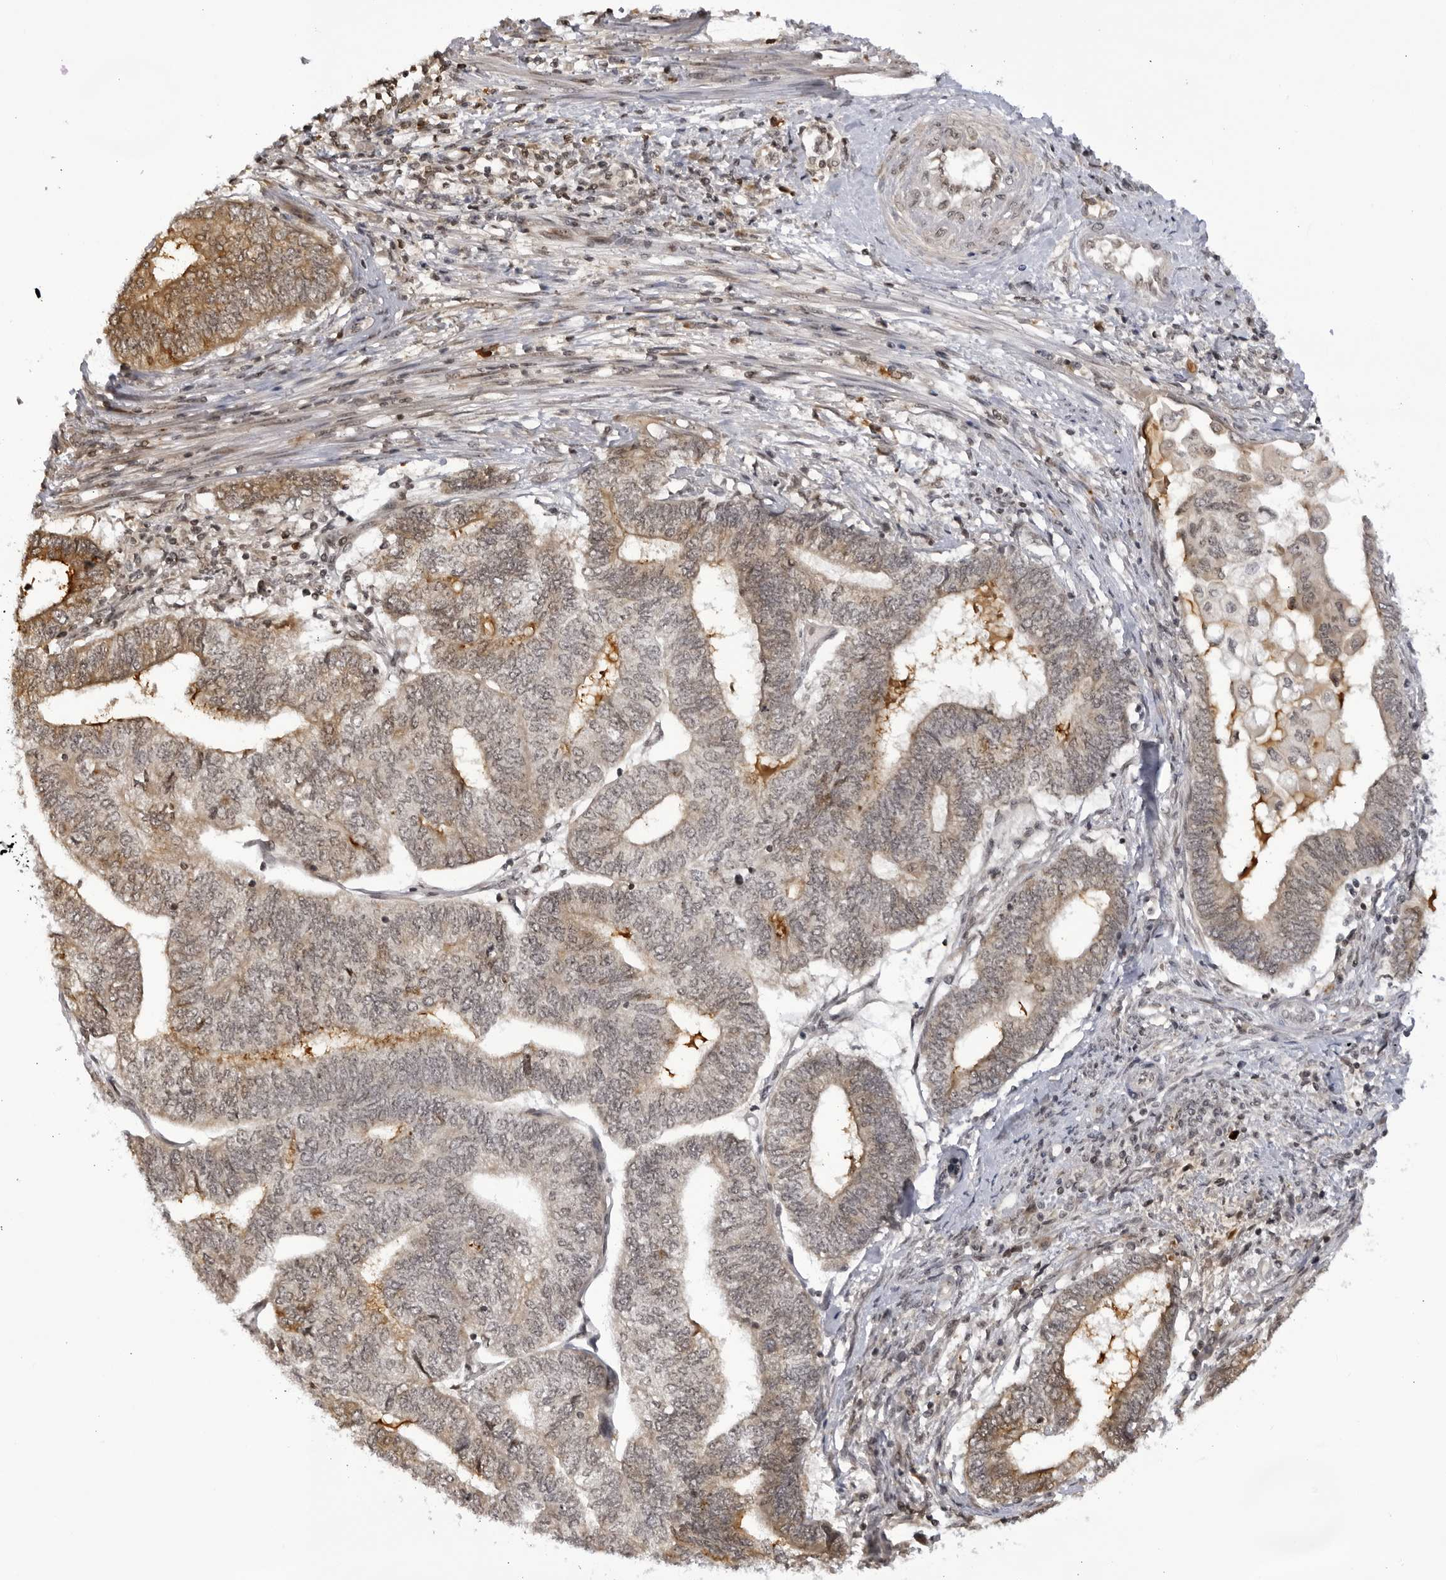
{"staining": {"intensity": "weak", "quantity": "<25%", "location": "nuclear"}, "tissue": "endometrial cancer", "cell_type": "Tumor cells", "image_type": "cancer", "snomed": [{"axis": "morphology", "description": "Adenocarcinoma, NOS"}, {"axis": "topography", "description": "Uterus"}, {"axis": "topography", "description": "Endometrium"}], "caption": "Human endometrial adenocarcinoma stained for a protein using immunohistochemistry (IHC) shows no positivity in tumor cells.", "gene": "RASGEF1C", "patient": {"sex": "female", "age": 70}}